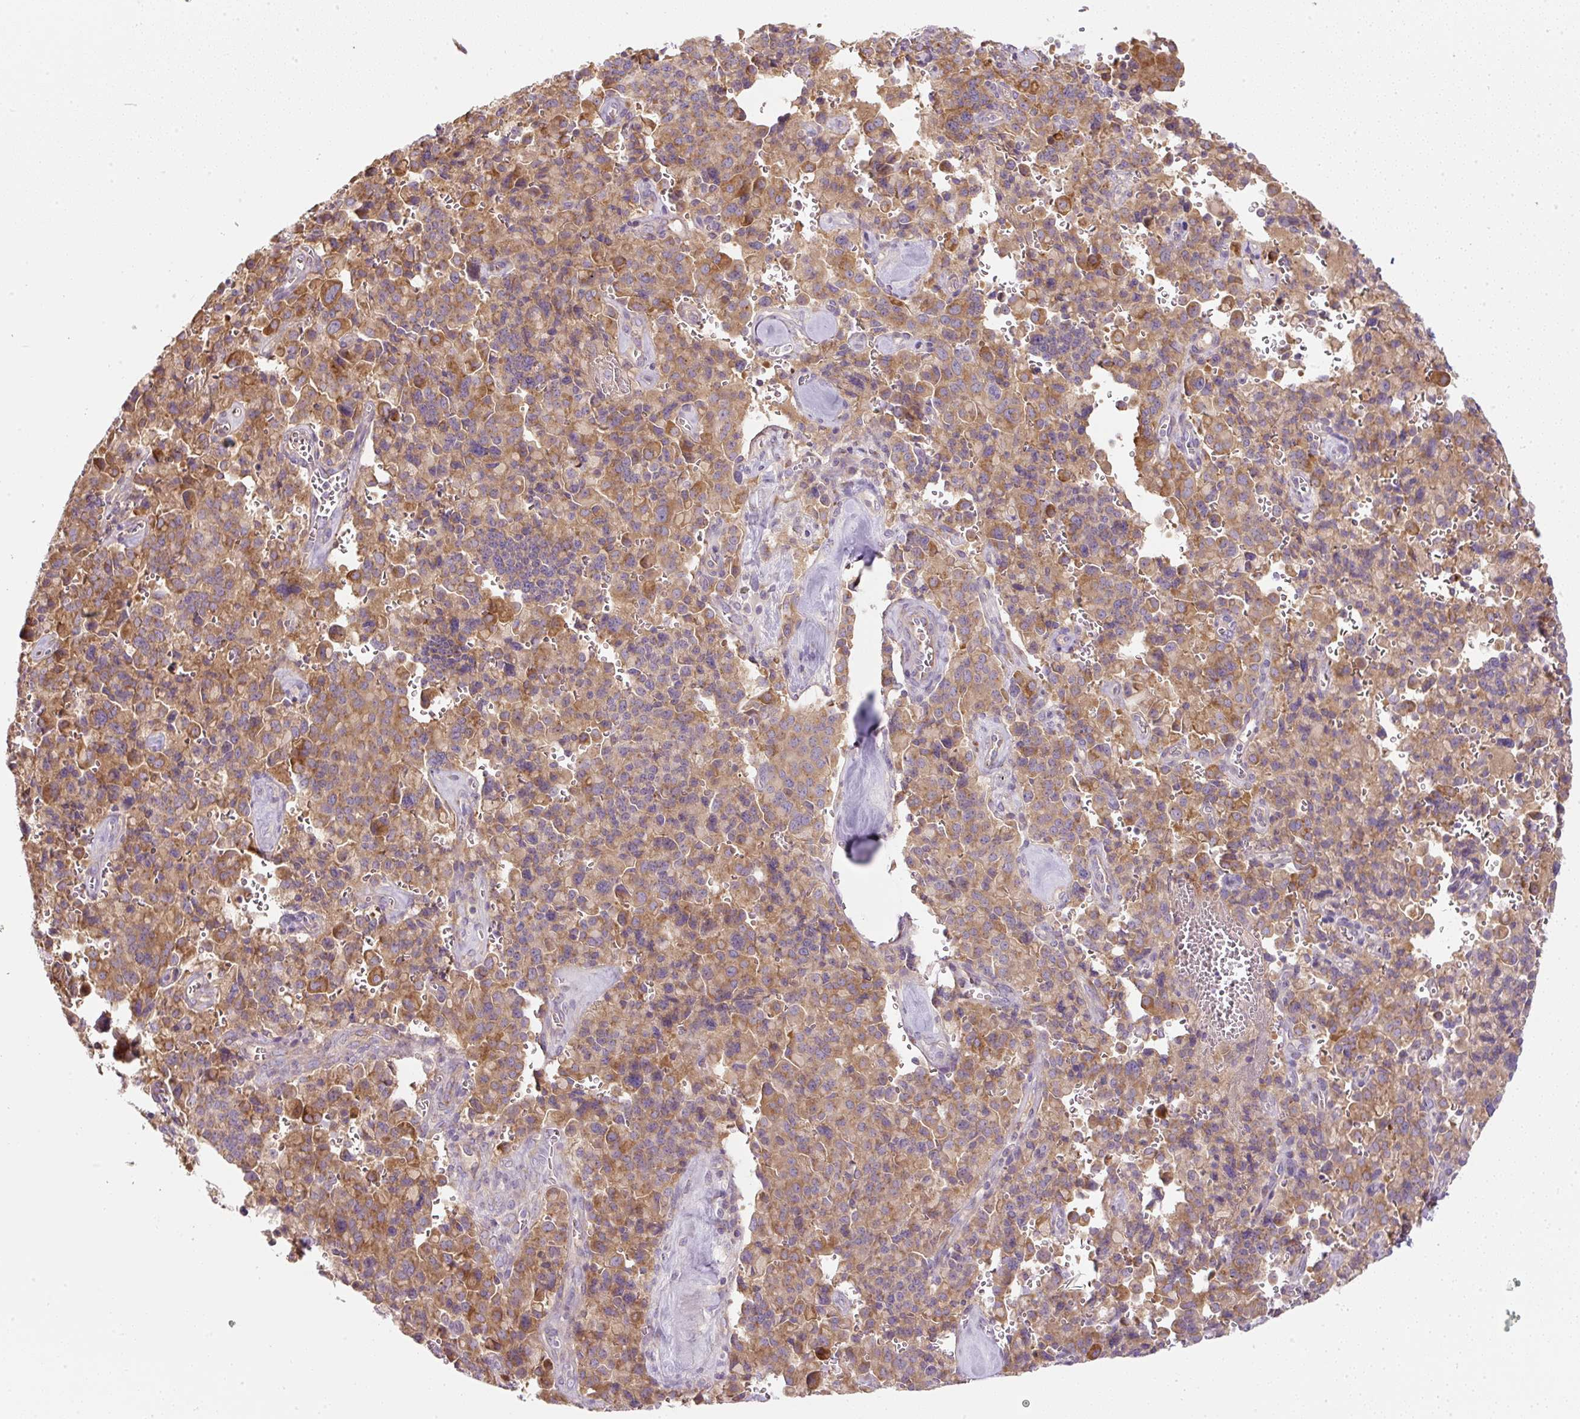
{"staining": {"intensity": "moderate", "quantity": ">75%", "location": "cytoplasmic/membranous"}, "tissue": "pancreatic cancer", "cell_type": "Tumor cells", "image_type": "cancer", "snomed": [{"axis": "morphology", "description": "Adenocarcinoma, NOS"}, {"axis": "topography", "description": "Pancreas"}], "caption": "Immunohistochemistry (DAB (3,3'-diaminobenzidine)) staining of adenocarcinoma (pancreatic) reveals moderate cytoplasmic/membranous protein expression in about >75% of tumor cells.", "gene": "MLX", "patient": {"sex": "male", "age": 65}}